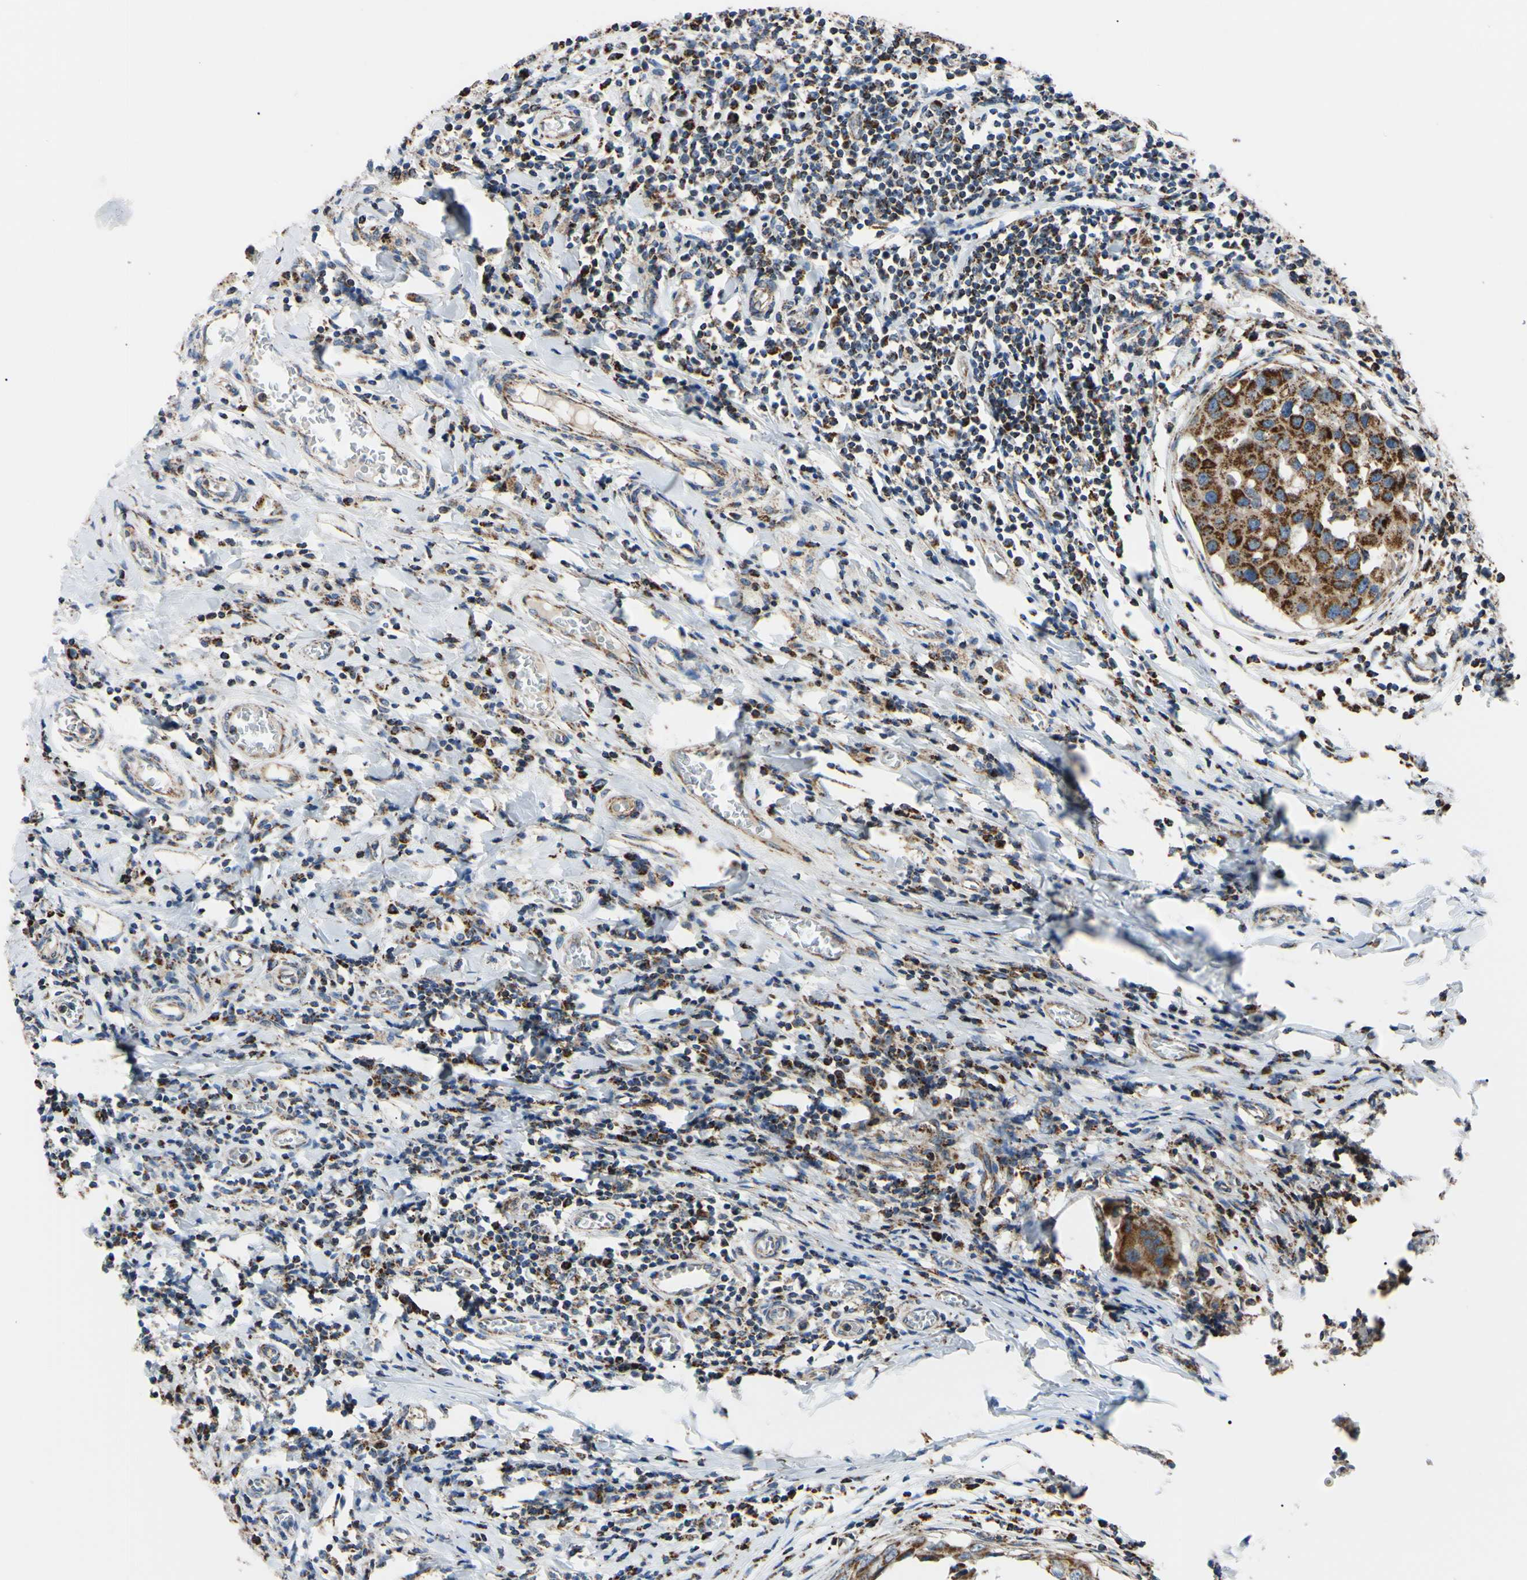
{"staining": {"intensity": "strong", "quantity": ">75%", "location": "cytoplasmic/membranous"}, "tissue": "breast cancer", "cell_type": "Tumor cells", "image_type": "cancer", "snomed": [{"axis": "morphology", "description": "Duct carcinoma"}, {"axis": "topography", "description": "Breast"}], "caption": "Breast infiltrating ductal carcinoma stained with a protein marker shows strong staining in tumor cells.", "gene": "CLPP", "patient": {"sex": "female", "age": 27}}